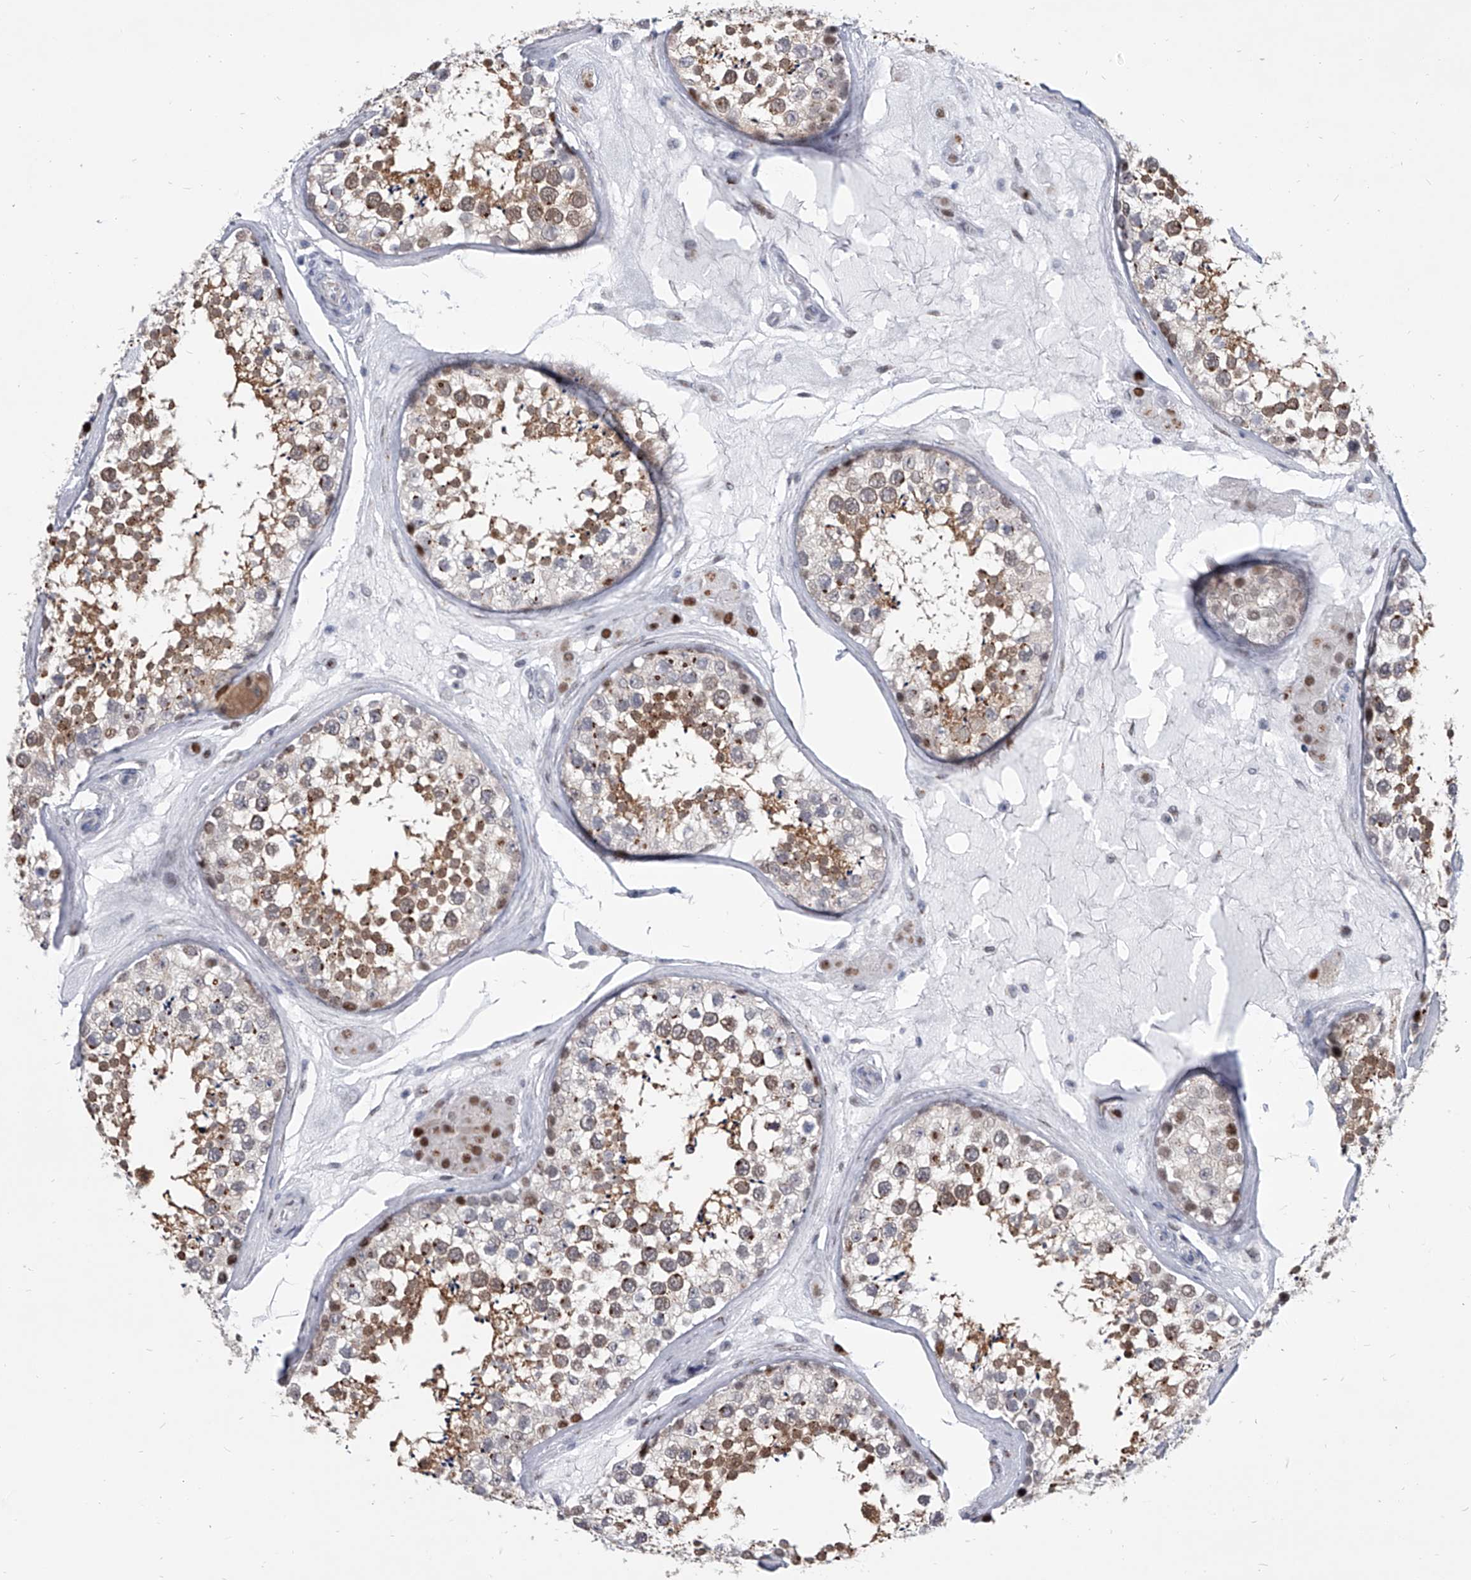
{"staining": {"intensity": "moderate", "quantity": "25%-75%", "location": "cytoplasmic/membranous,nuclear"}, "tissue": "testis", "cell_type": "Cells in seminiferous ducts", "image_type": "normal", "snomed": [{"axis": "morphology", "description": "Normal tissue, NOS"}, {"axis": "topography", "description": "Testis"}], "caption": "Immunohistochemistry image of benign testis stained for a protein (brown), which demonstrates medium levels of moderate cytoplasmic/membranous,nuclear staining in about 25%-75% of cells in seminiferous ducts.", "gene": "EVA1C", "patient": {"sex": "male", "age": 46}}